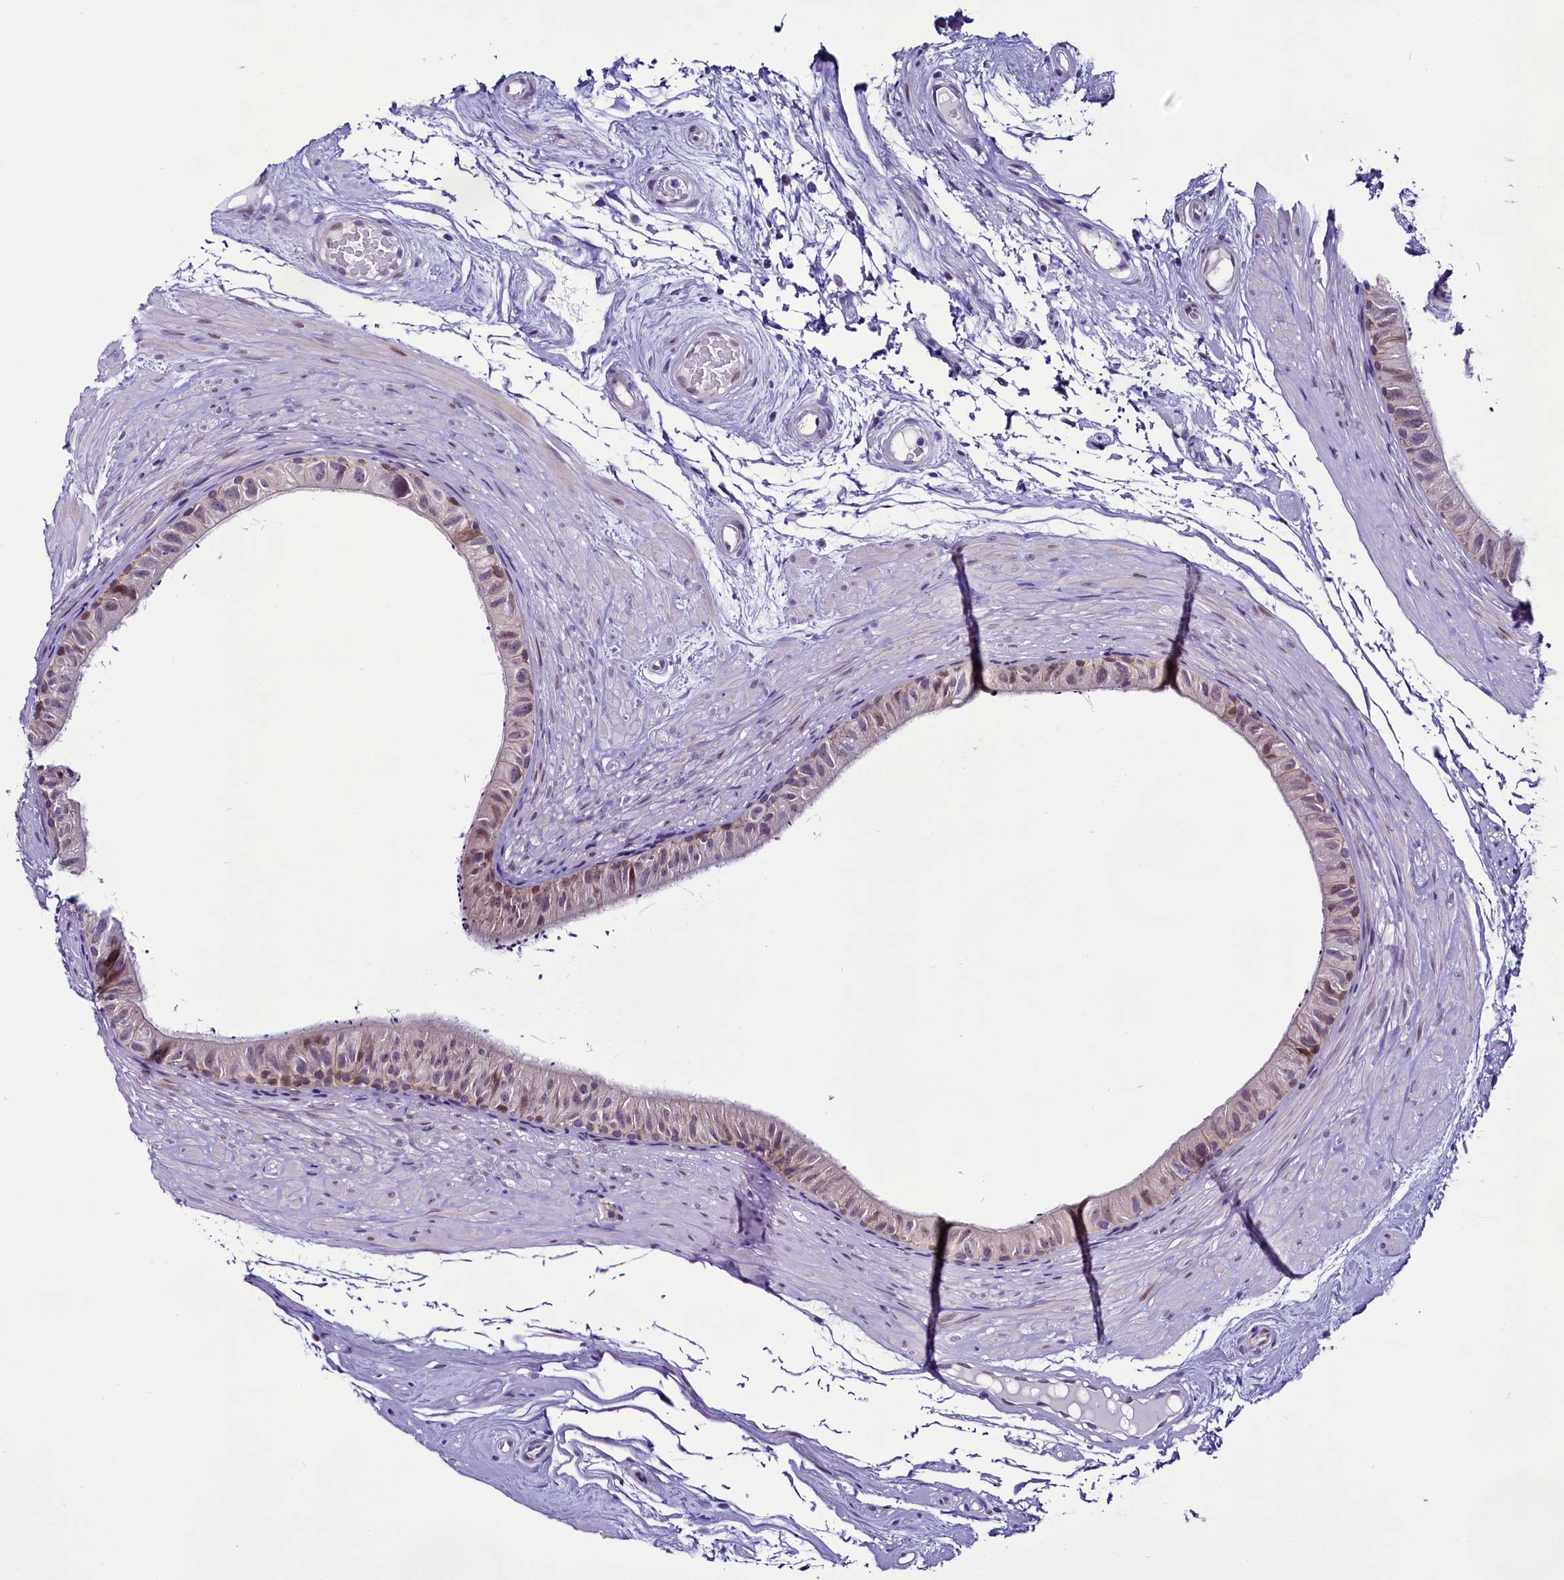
{"staining": {"intensity": "weak", "quantity": "<25%", "location": "nuclear"}, "tissue": "epididymis", "cell_type": "Glandular cells", "image_type": "normal", "snomed": [{"axis": "morphology", "description": "Normal tissue, NOS"}, {"axis": "topography", "description": "Epididymis"}], "caption": "The micrograph reveals no staining of glandular cells in unremarkable epididymis.", "gene": "CCDC106", "patient": {"sex": "male", "age": 45}}